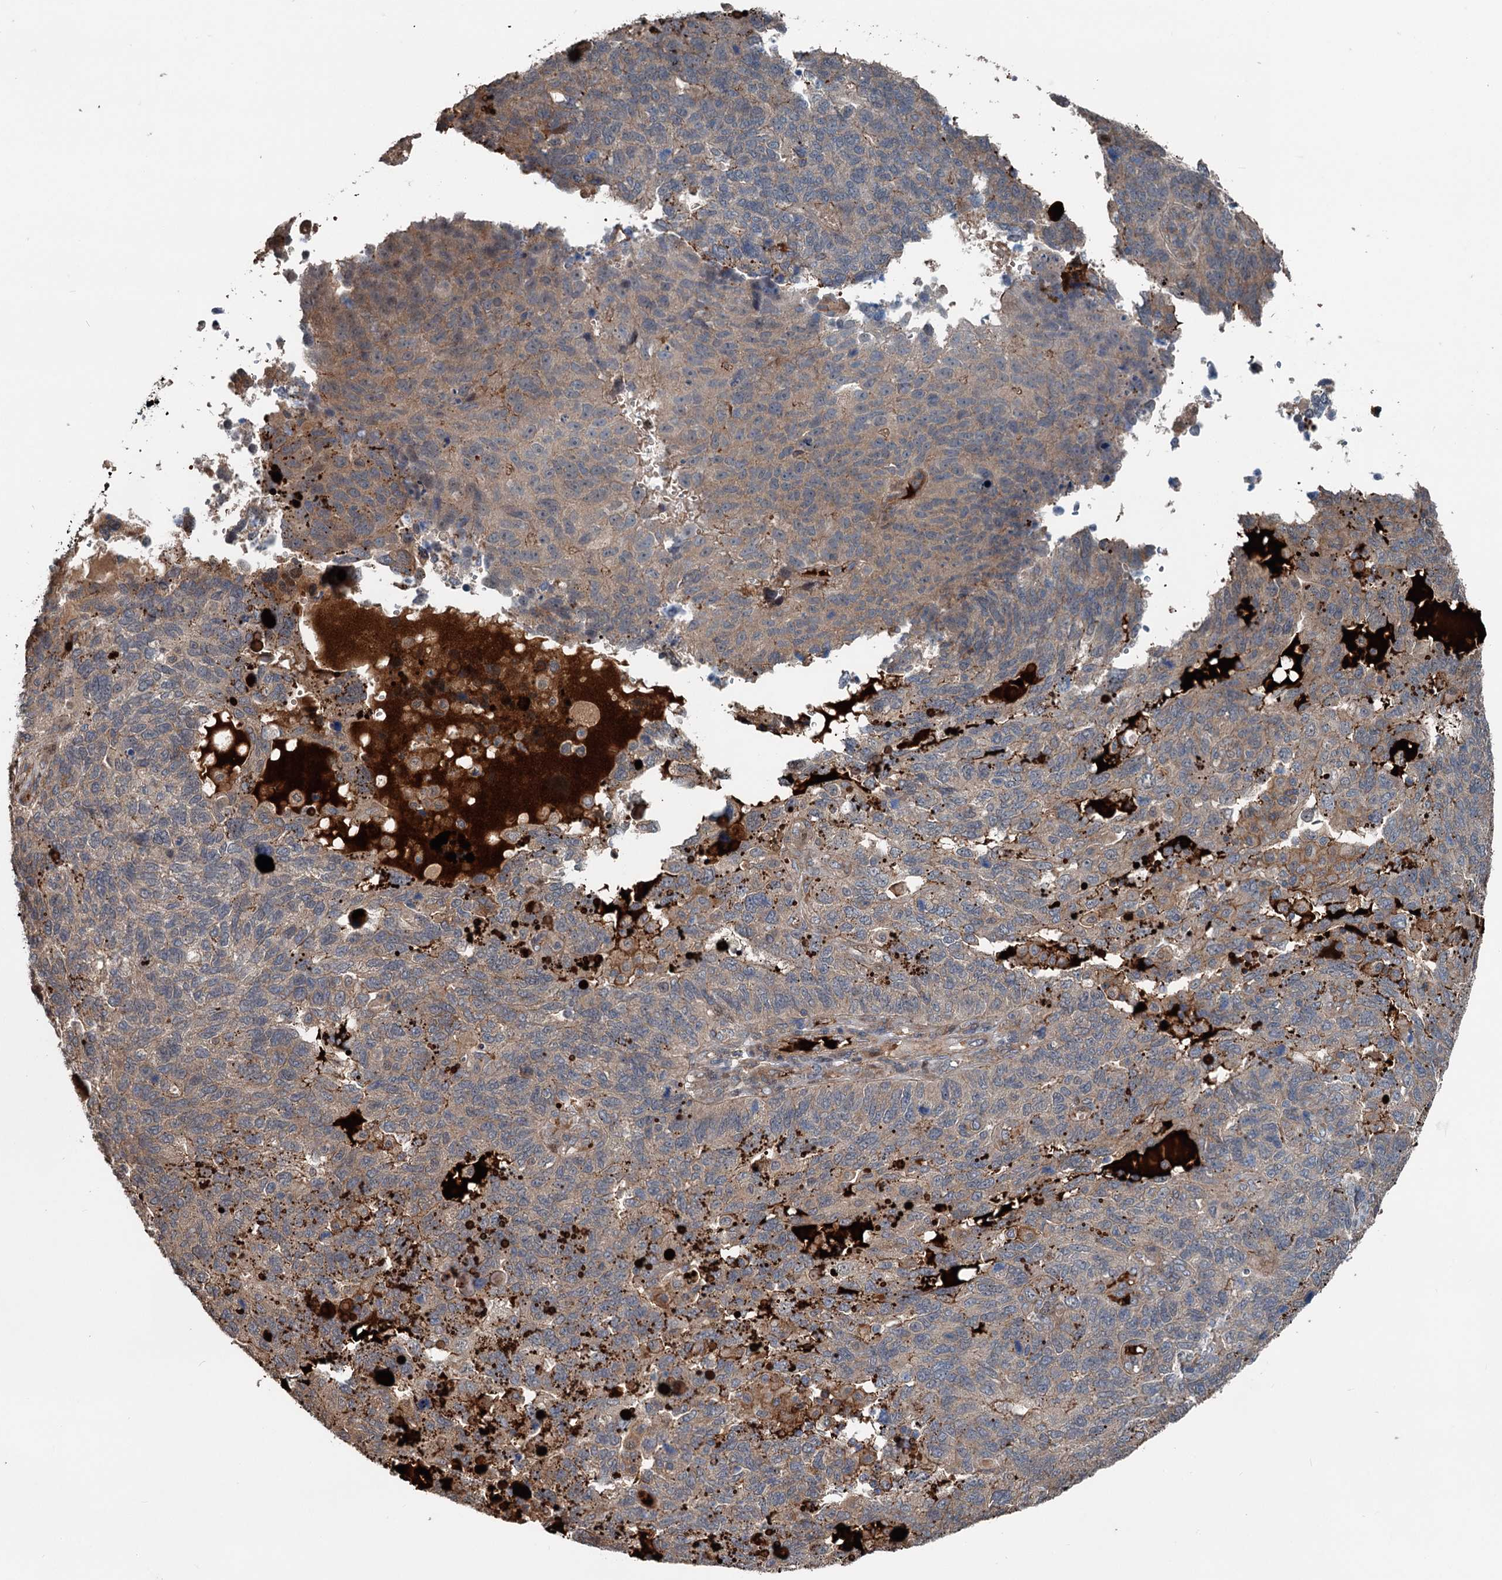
{"staining": {"intensity": "weak", "quantity": "<25%", "location": "cytoplasmic/membranous"}, "tissue": "endometrial cancer", "cell_type": "Tumor cells", "image_type": "cancer", "snomed": [{"axis": "morphology", "description": "Adenocarcinoma, NOS"}, {"axis": "topography", "description": "Endometrium"}], "caption": "Endometrial cancer was stained to show a protein in brown. There is no significant positivity in tumor cells.", "gene": "TEDC1", "patient": {"sex": "female", "age": 66}}